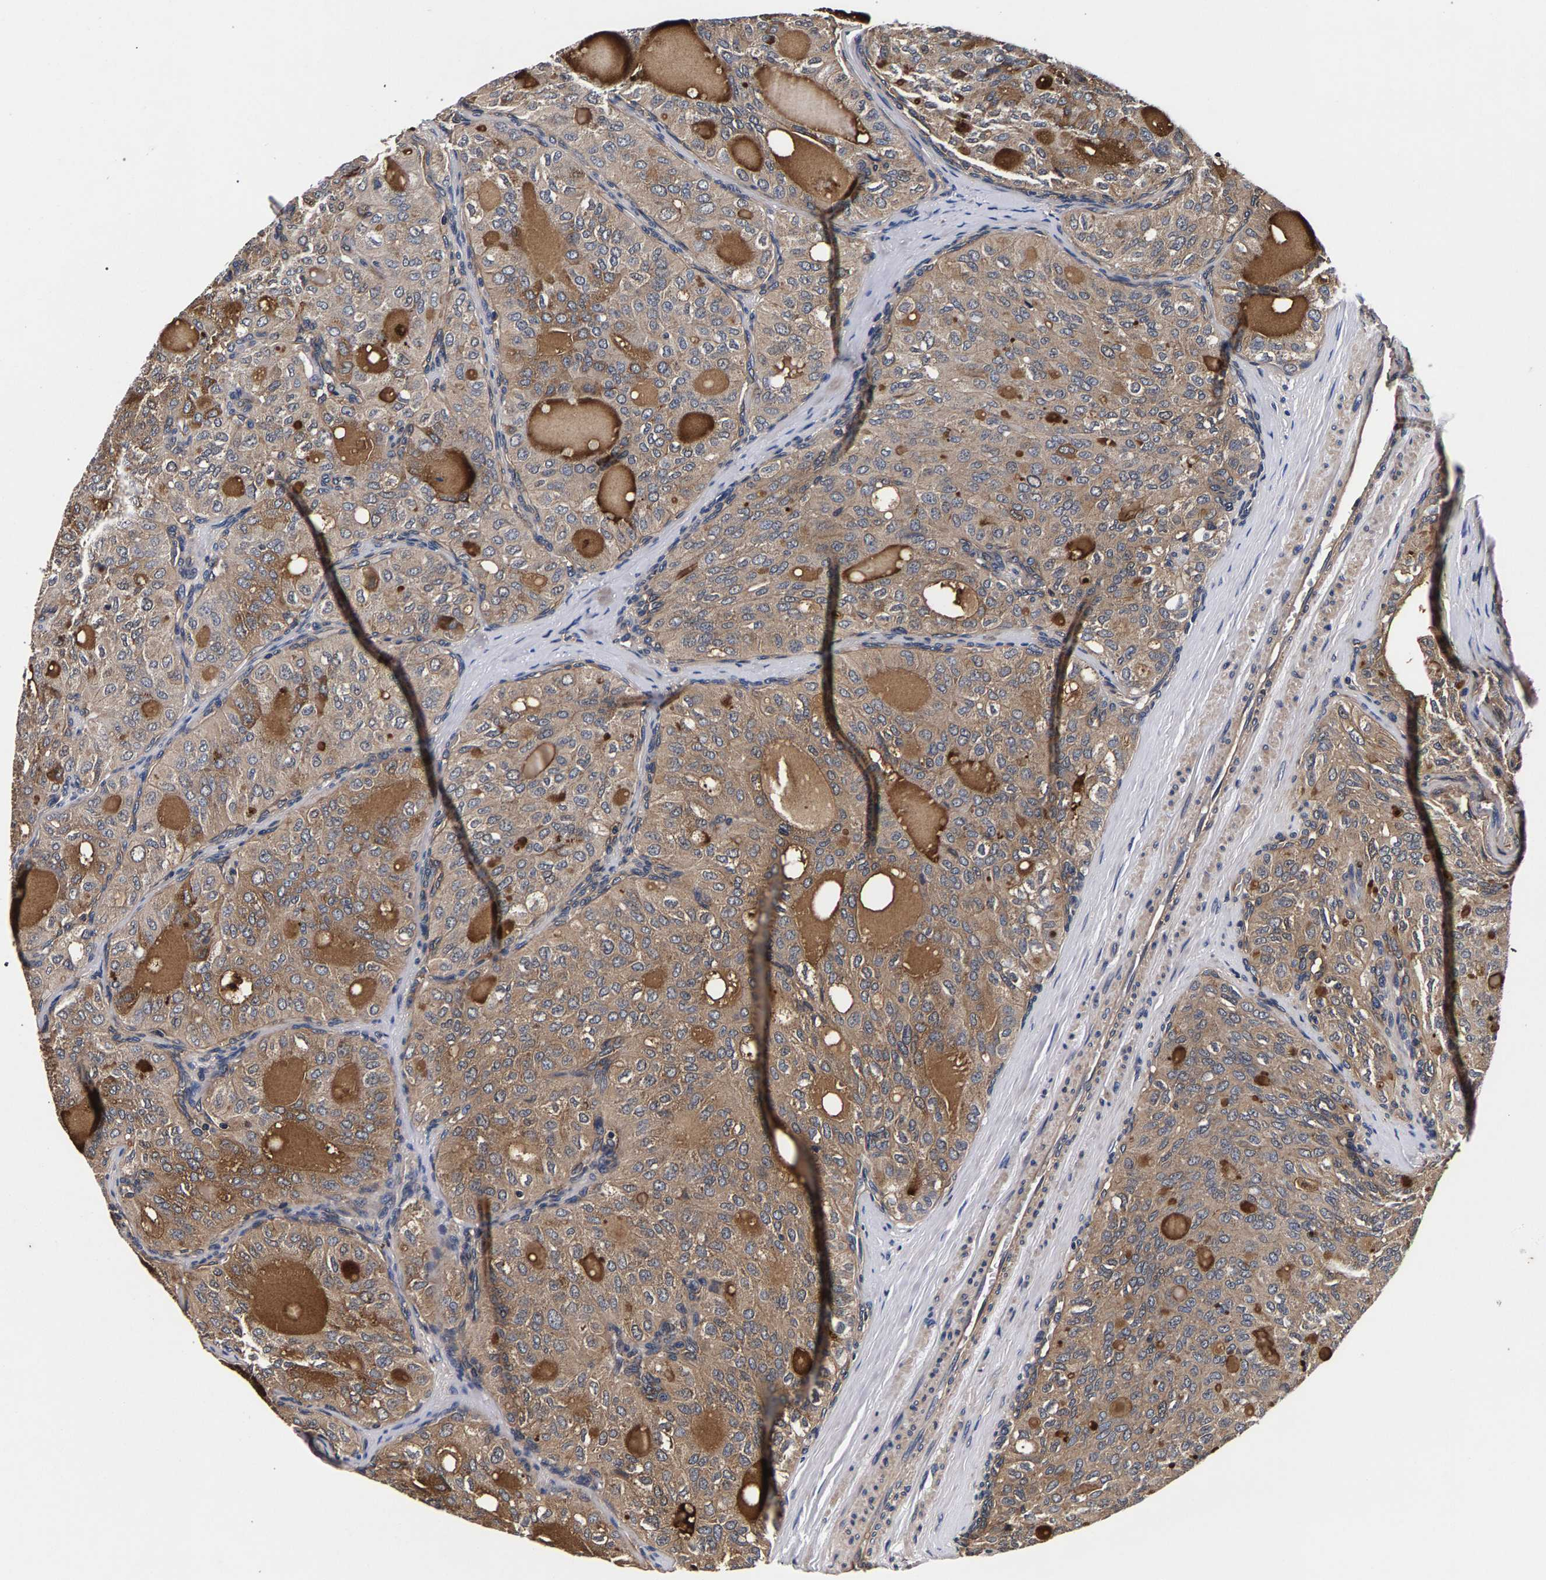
{"staining": {"intensity": "weak", "quantity": ">75%", "location": "cytoplasmic/membranous"}, "tissue": "thyroid cancer", "cell_type": "Tumor cells", "image_type": "cancer", "snomed": [{"axis": "morphology", "description": "Follicular adenoma carcinoma, NOS"}, {"axis": "topography", "description": "Thyroid gland"}], "caption": "This micrograph exhibits follicular adenoma carcinoma (thyroid) stained with immunohistochemistry (IHC) to label a protein in brown. The cytoplasmic/membranous of tumor cells show weak positivity for the protein. Nuclei are counter-stained blue.", "gene": "MARCHF7", "patient": {"sex": "male", "age": 75}}